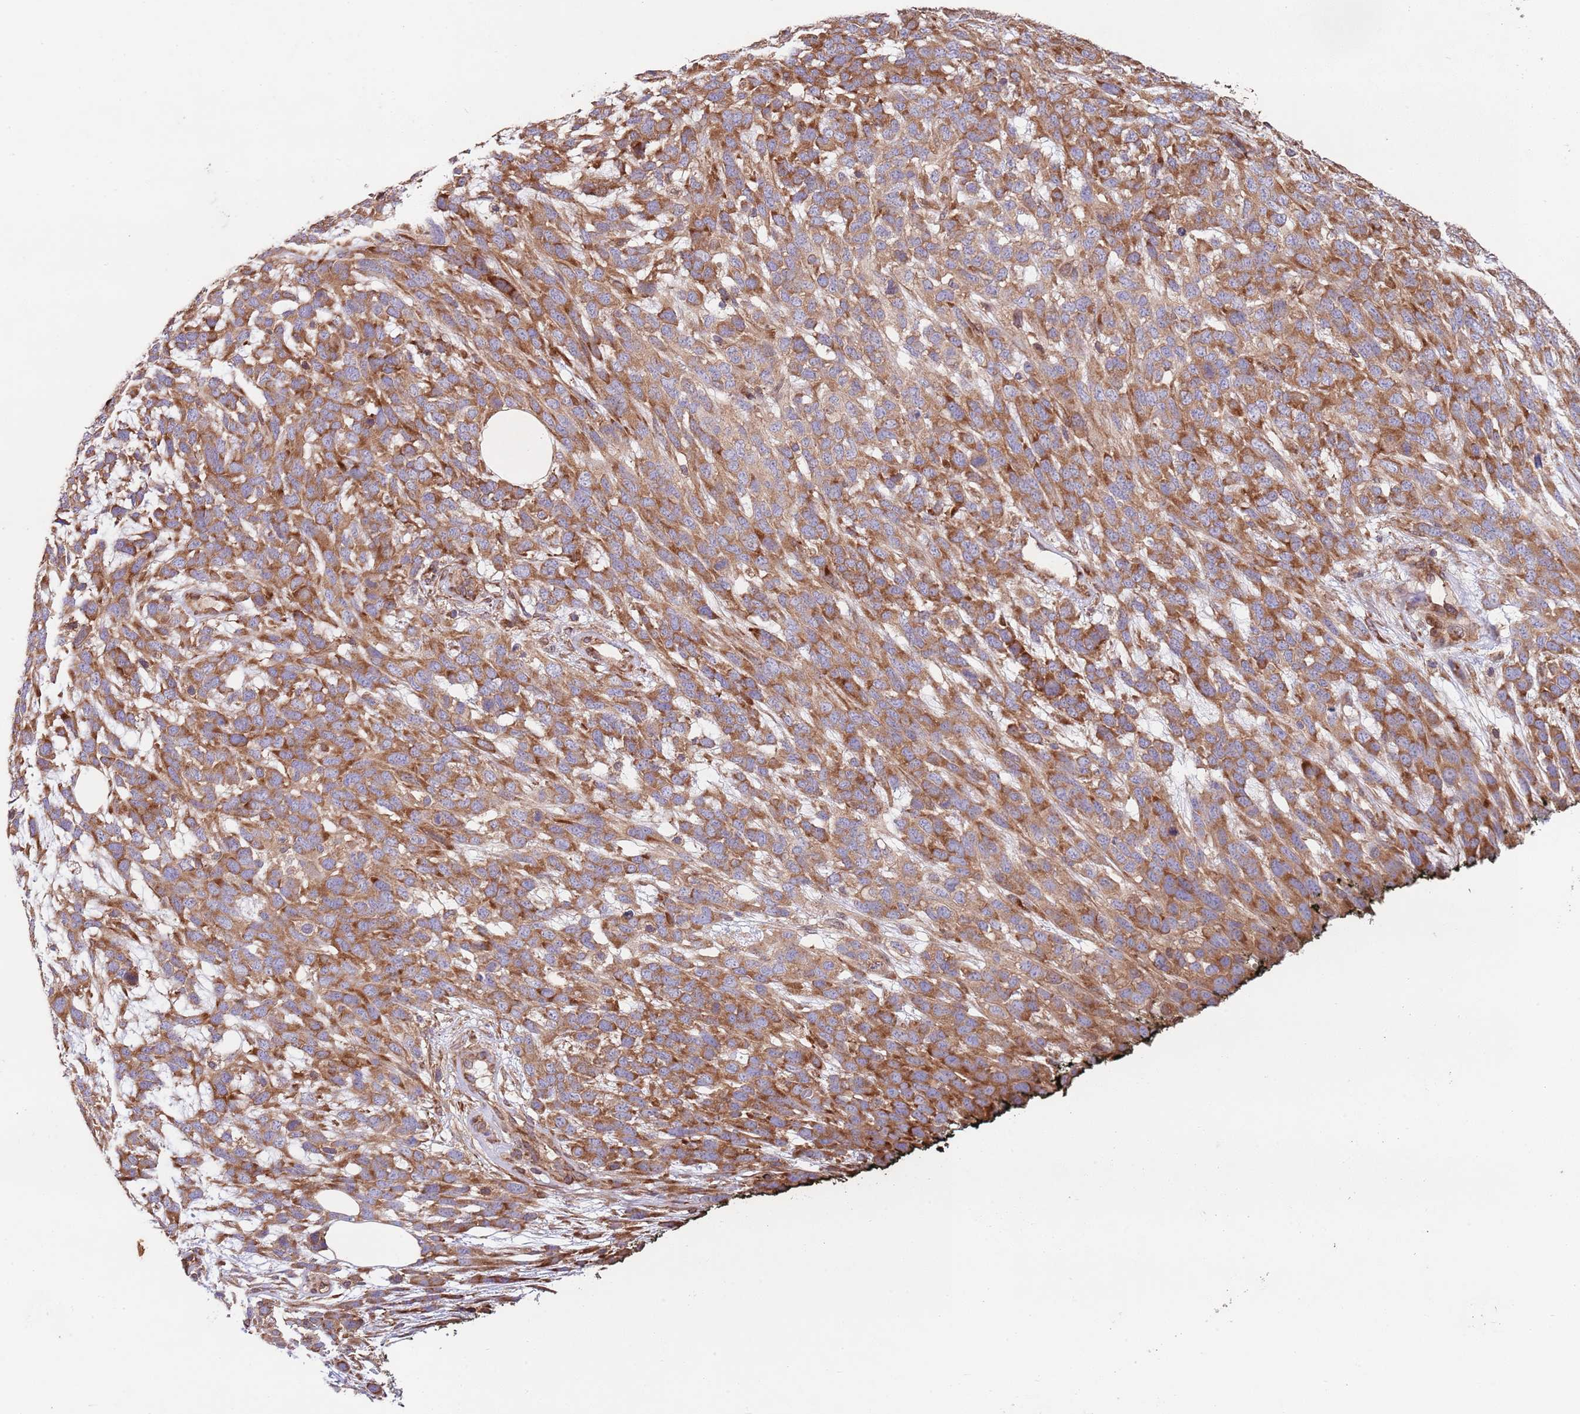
{"staining": {"intensity": "moderate", "quantity": ">75%", "location": "cytoplasmic/membranous"}, "tissue": "melanoma", "cell_type": "Tumor cells", "image_type": "cancer", "snomed": [{"axis": "morphology", "description": "Normal morphology"}, {"axis": "morphology", "description": "Malignant melanoma, NOS"}, {"axis": "topography", "description": "Skin"}], "caption": "Immunohistochemistry (IHC) photomicrograph of melanoma stained for a protein (brown), which exhibits medium levels of moderate cytoplasmic/membranous expression in approximately >75% of tumor cells.", "gene": "RNF19B", "patient": {"sex": "female", "age": 72}}